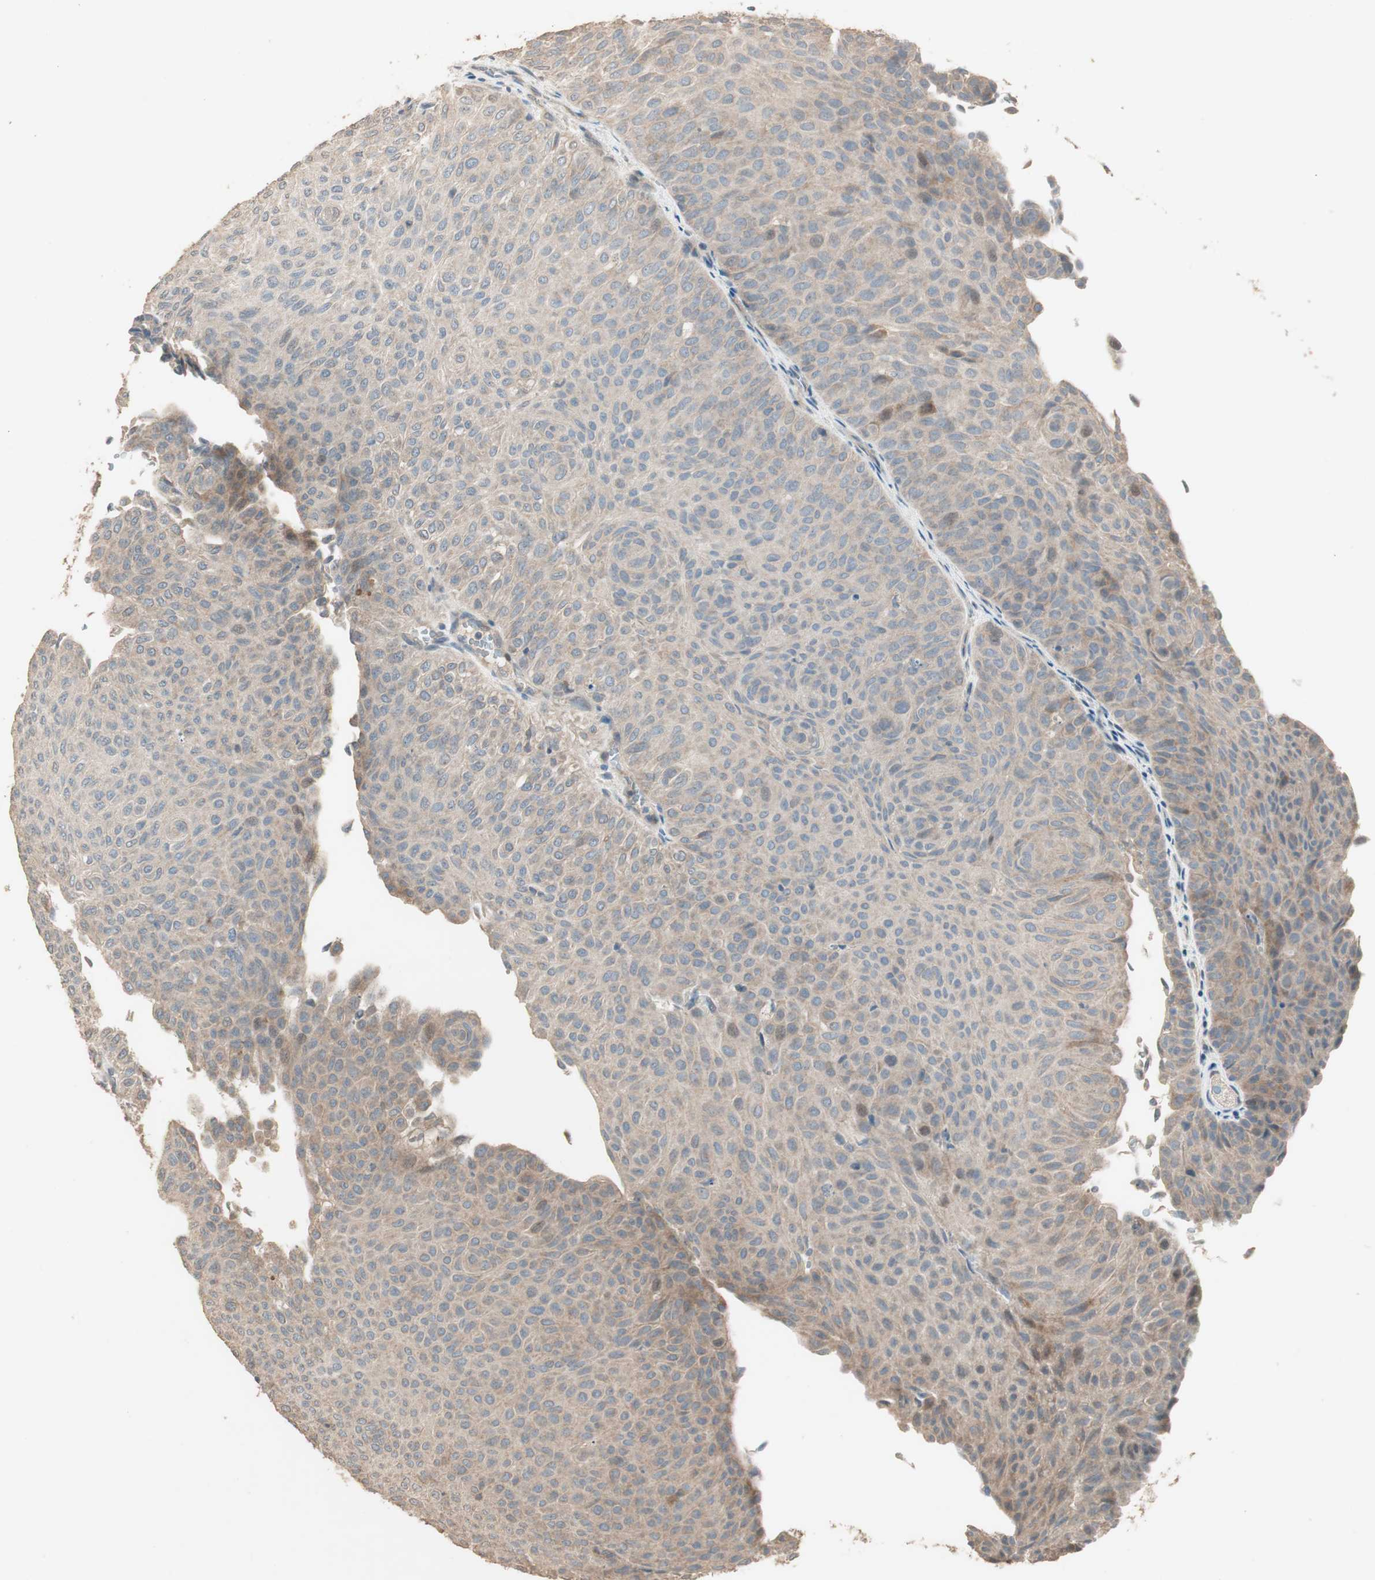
{"staining": {"intensity": "weak", "quantity": ">75%", "location": "cytoplasmic/membranous"}, "tissue": "urothelial cancer", "cell_type": "Tumor cells", "image_type": "cancer", "snomed": [{"axis": "morphology", "description": "Urothelial carcinoma, Low grade"}, {"axis": "topography", "description": "Urinary bladder"}], "caption": "This is a photomicrograph of IHC staining of urothelial carcinoma (low-grade), which shows weak positivity in the cytoplasmic/membranous of tumor cells.", "gene": "RARRES1", "patient": {"sex": "male", "age": 78}}